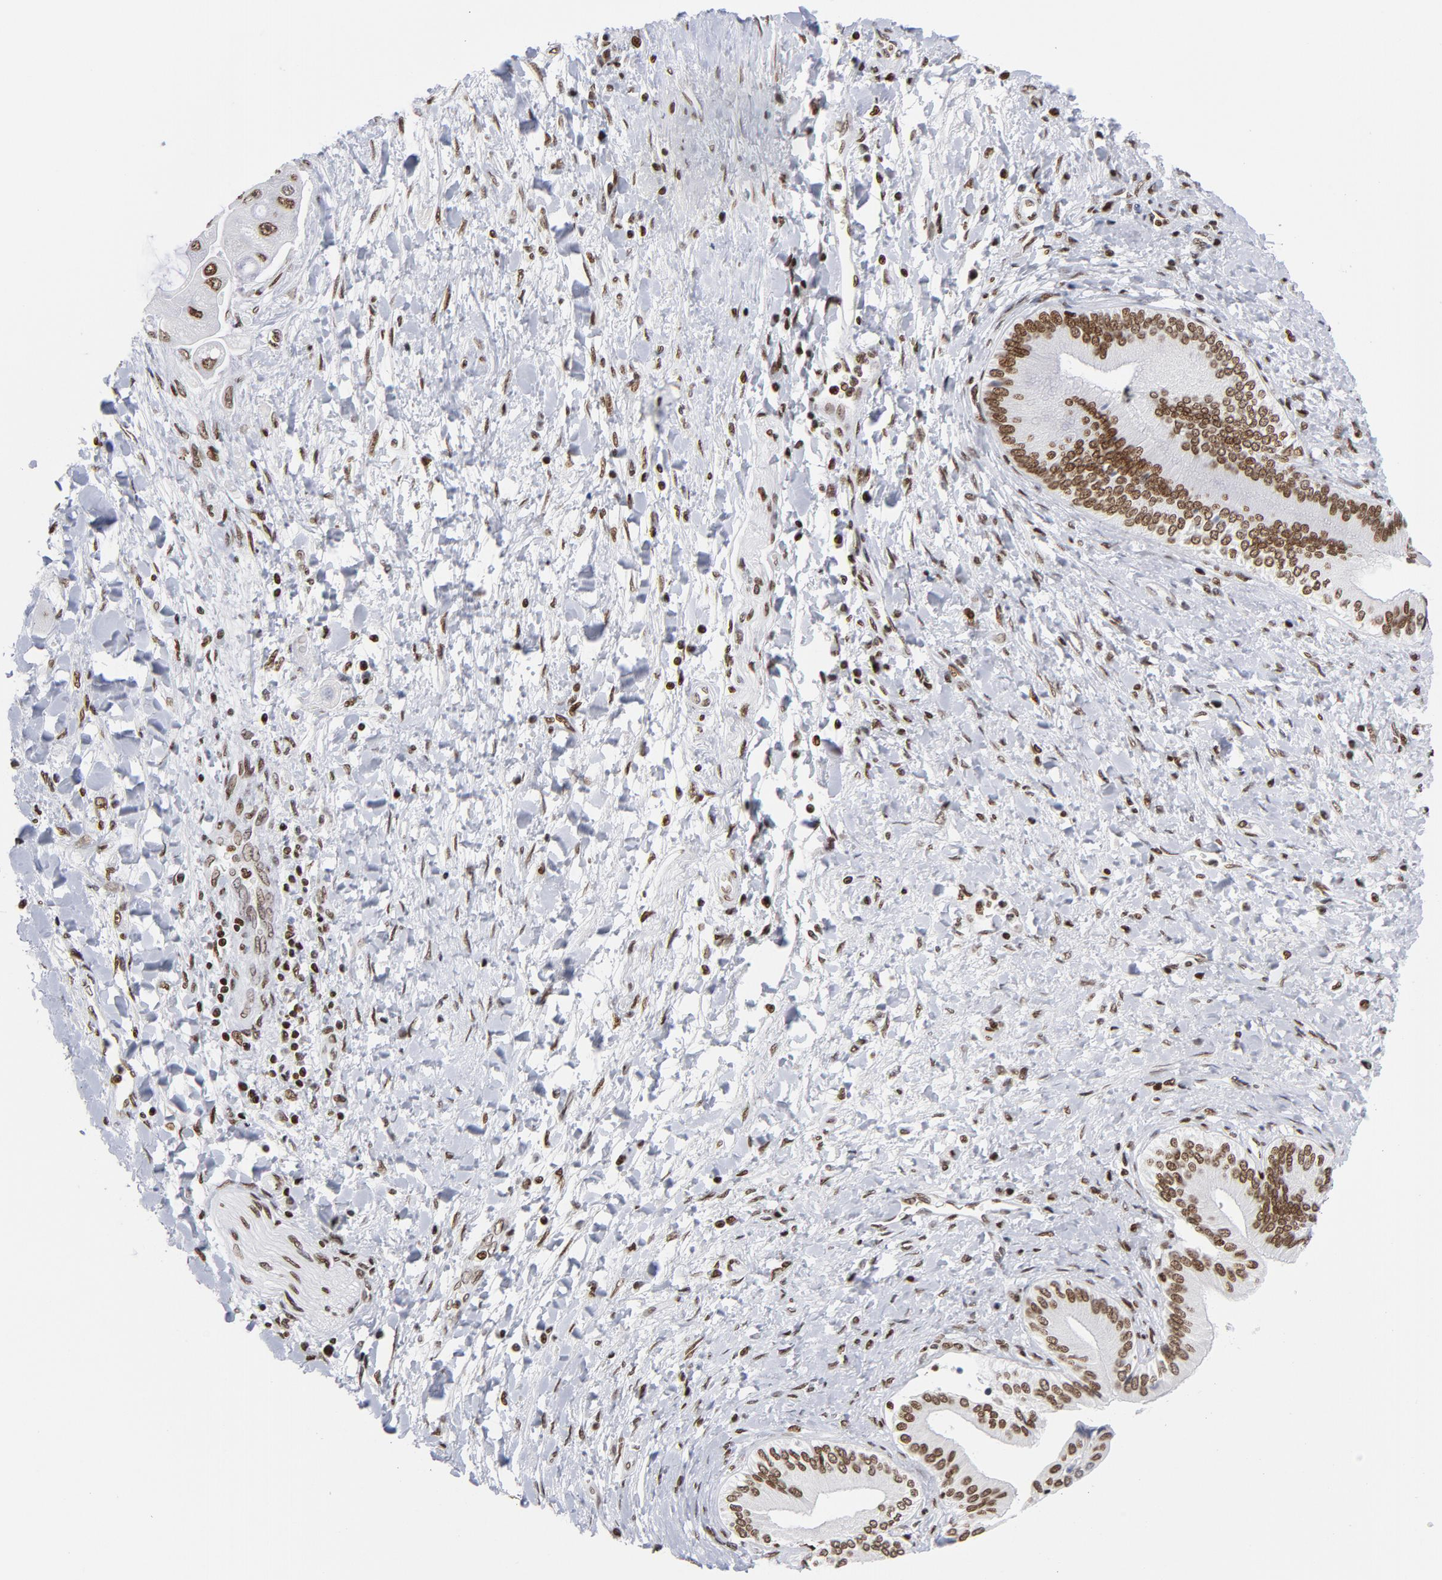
{"staining": {"intensity": "moderate", "quantity": ">75%", "location": "nuclear"}, "tissue": "adipose tissue", "cell_type": "Adipocytes", "image_type": "normal", "snomed": [{"axis": "morphology", "description": "Normal tissue, NOS"}, {"axis": "morphology", "description": "Cholangiocarcinoma"}, {"axis": "topography", "description": "Liver"}, {"axis": "topography", "description": "Peripheral nerve tissue"}], "caption": "High-magnification brightfield microscopy of benign adipose tissue stained with DAB (3,3'-diaminobenzidine) (brown) and counterstained with hematoxylin (blue). adipocytes exhibit moderate nuclear positivity is present in about>75% of cells.", "gene": "TOP2B", "patient": {"sex": "male", "age": 50}}